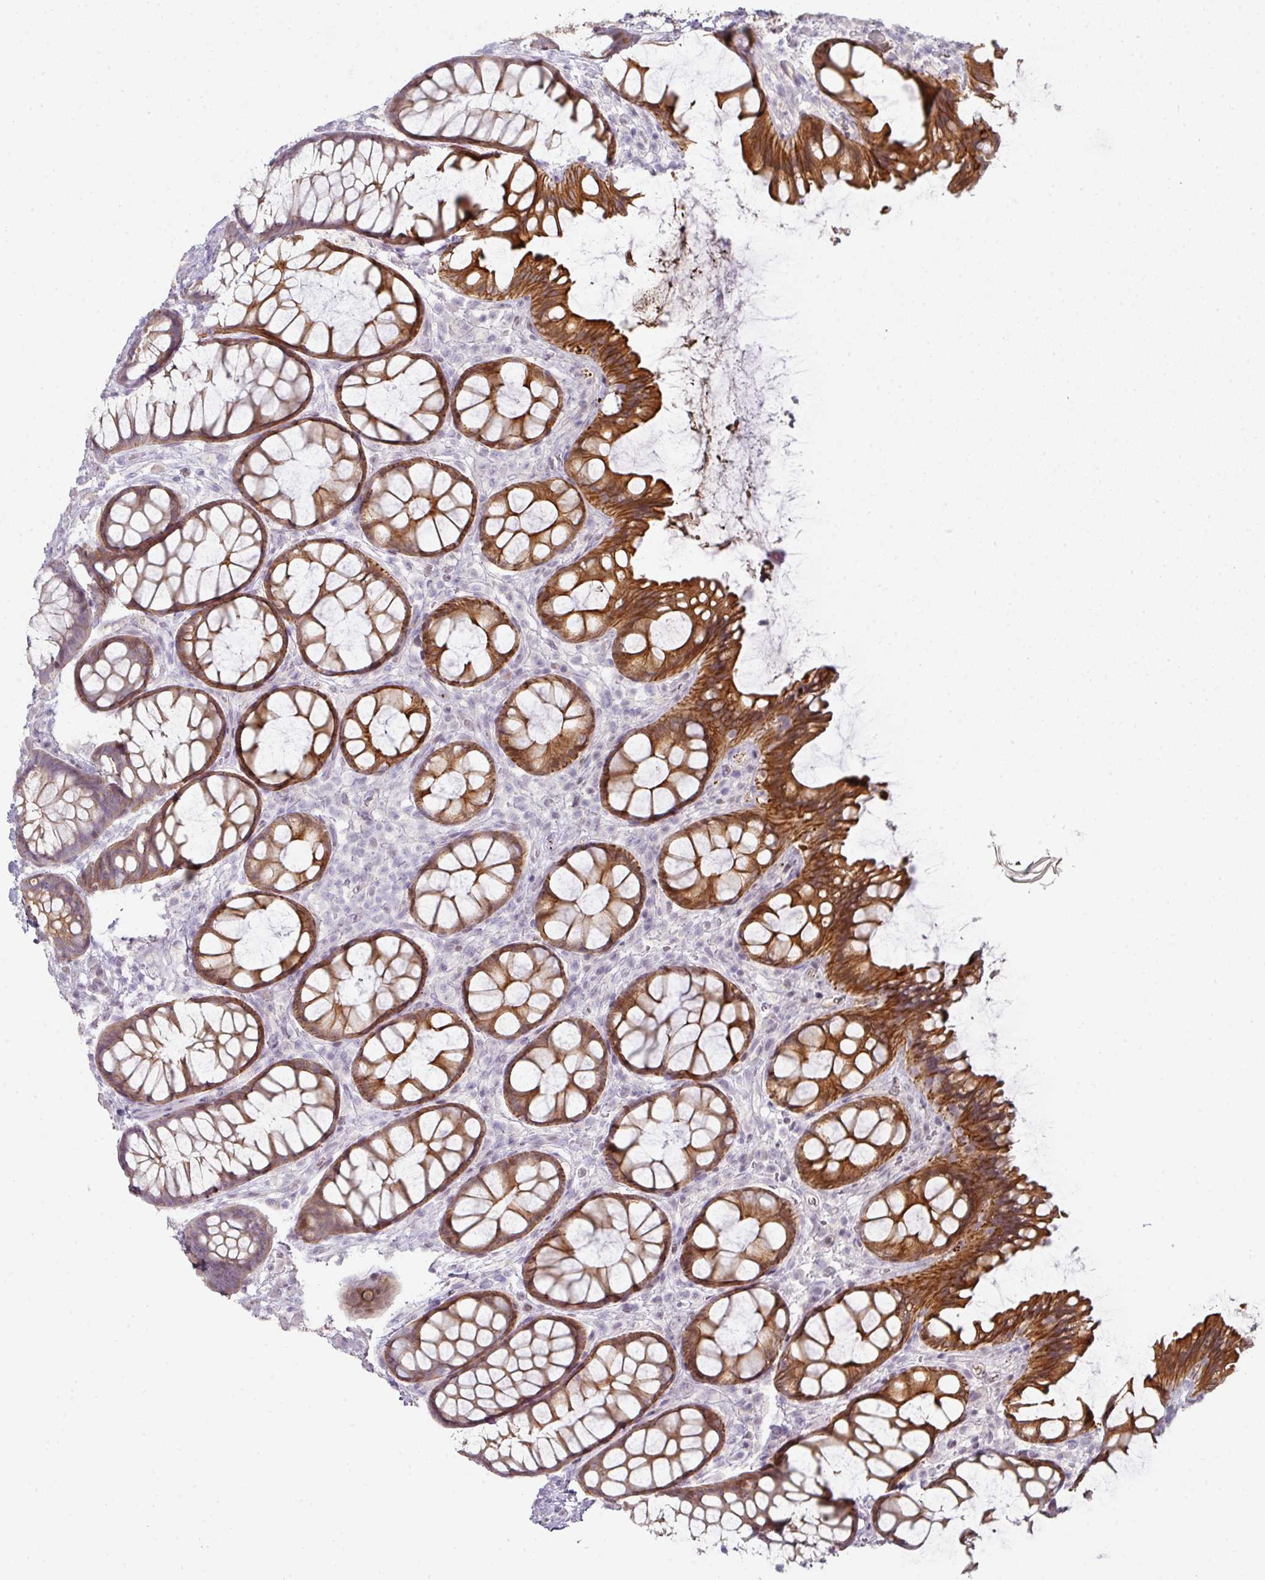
{"staining": {"intensity": "strong", "quantity": ">75%", "location": "cytoplasmic/membranous"}, "tissue": "rectum", "cell_type": "Glandular cells", "image_type": "normal", "snomed": [{"axis": "morphology", "description": "Normal tissue, NOS"}, {"axis": "topography", "description": "Rectum"}], "caption": "Immunohistochemistry photomicrograph of normal rectum stained for a protein (brown), which exhibits high levels of strong cytoplasmic/membranous positivity in approximately >75% of glandular cells.", "gene": "GTF2H3", "patient": {"sex": "female", "age": 67}}